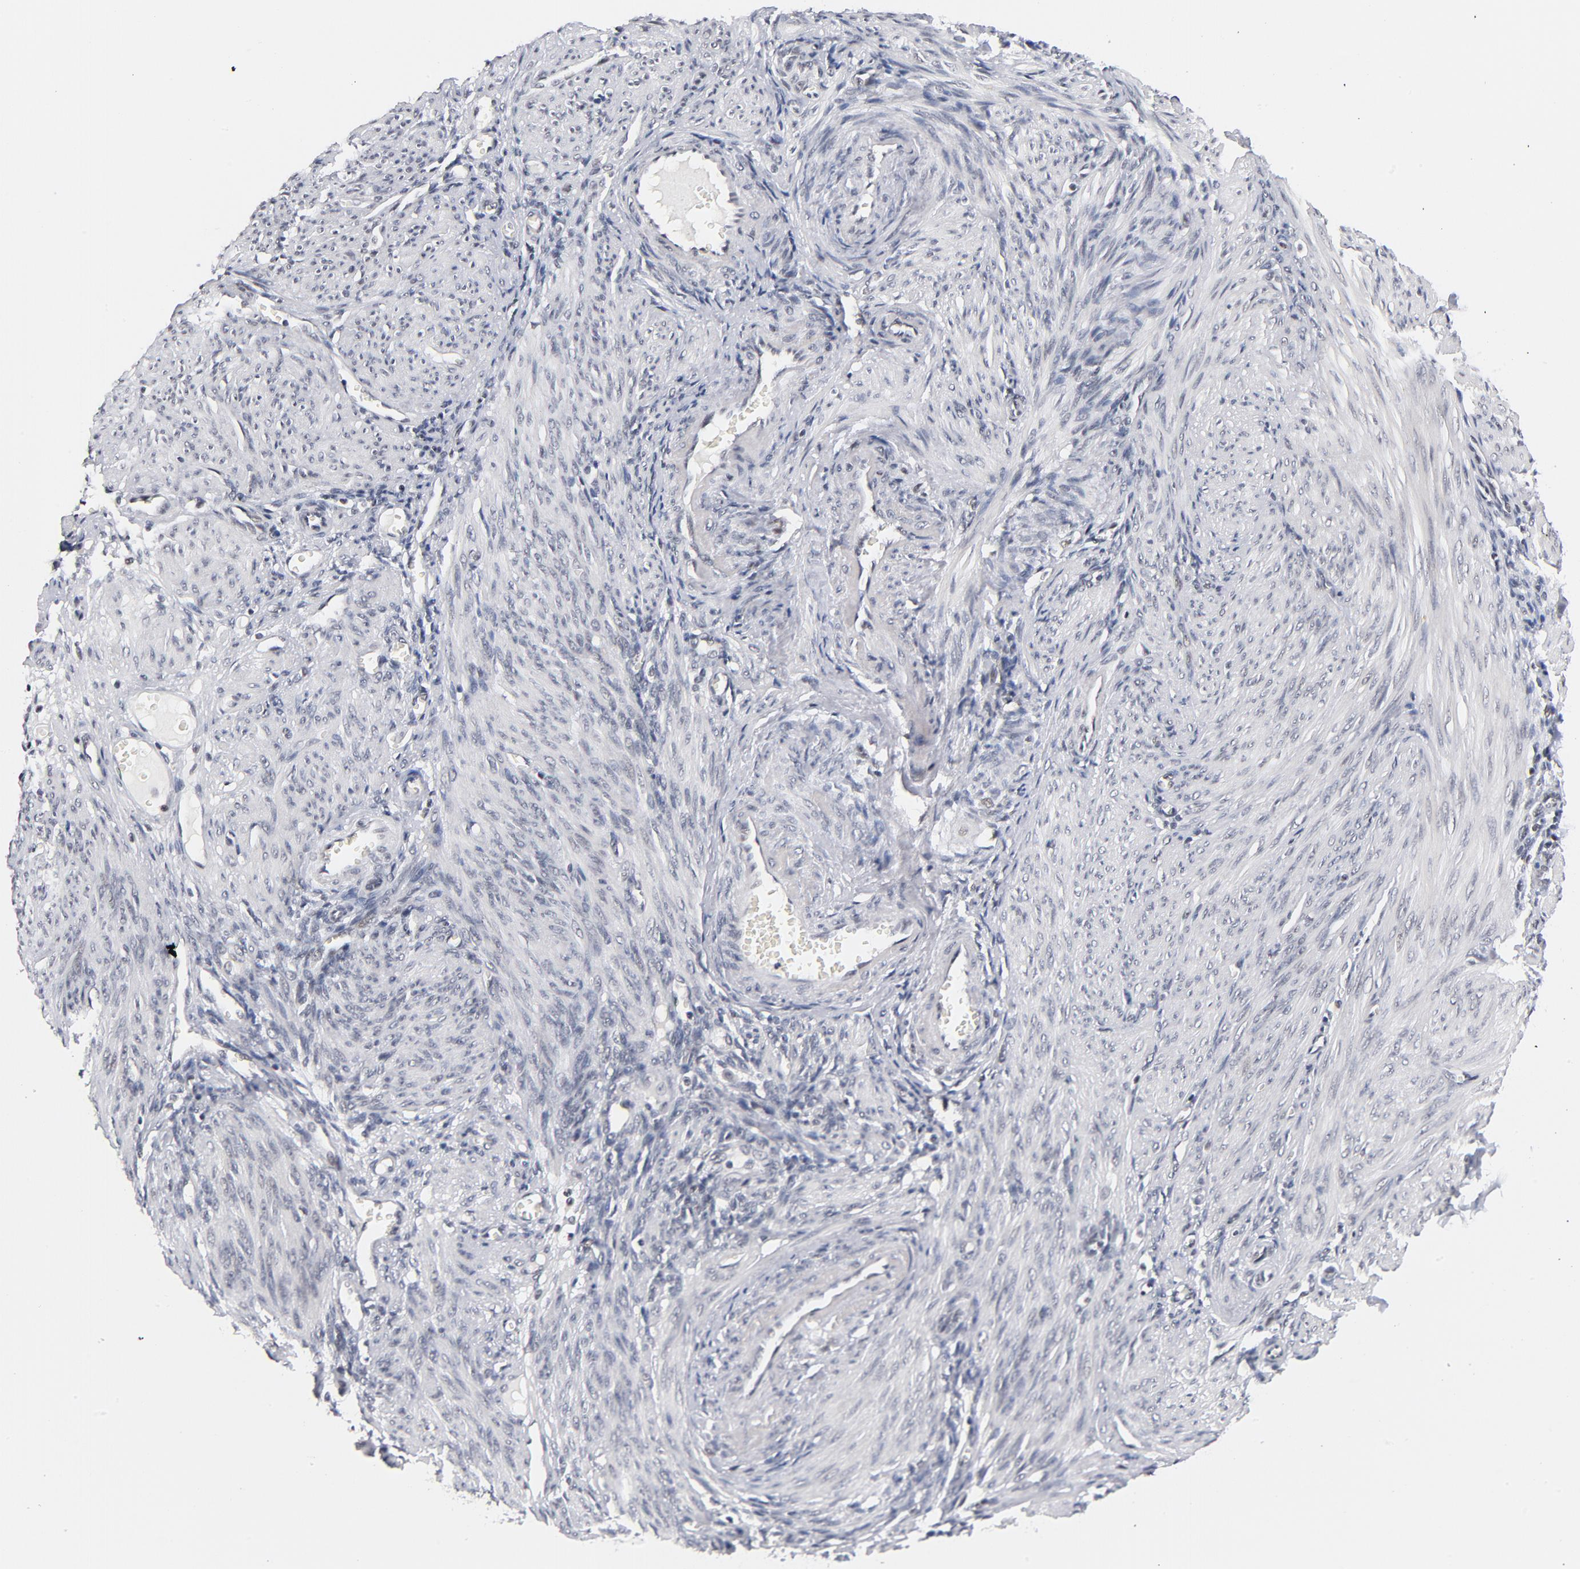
{"staining": {"intensity": "negative", "quantity": "none", "location": "none"}, "tissue": "endometrium", "cell_type": "Cells in endometrial stroma", "image_type": "normal", "snomed": [{"axis": "morphology", "description": "Normal tissue, NOS"}, {"axis": "topography", "description": "Endometrium"}], "caption": "Immunohistochemistry (IHC) photomicrograph of unremarkable endometrium: endometrium stained with DAB reveals no significant protein staining in cells in endometrial stroma.", "gene": "BAP1", "patient": {"sex": "female", "age": 72}}